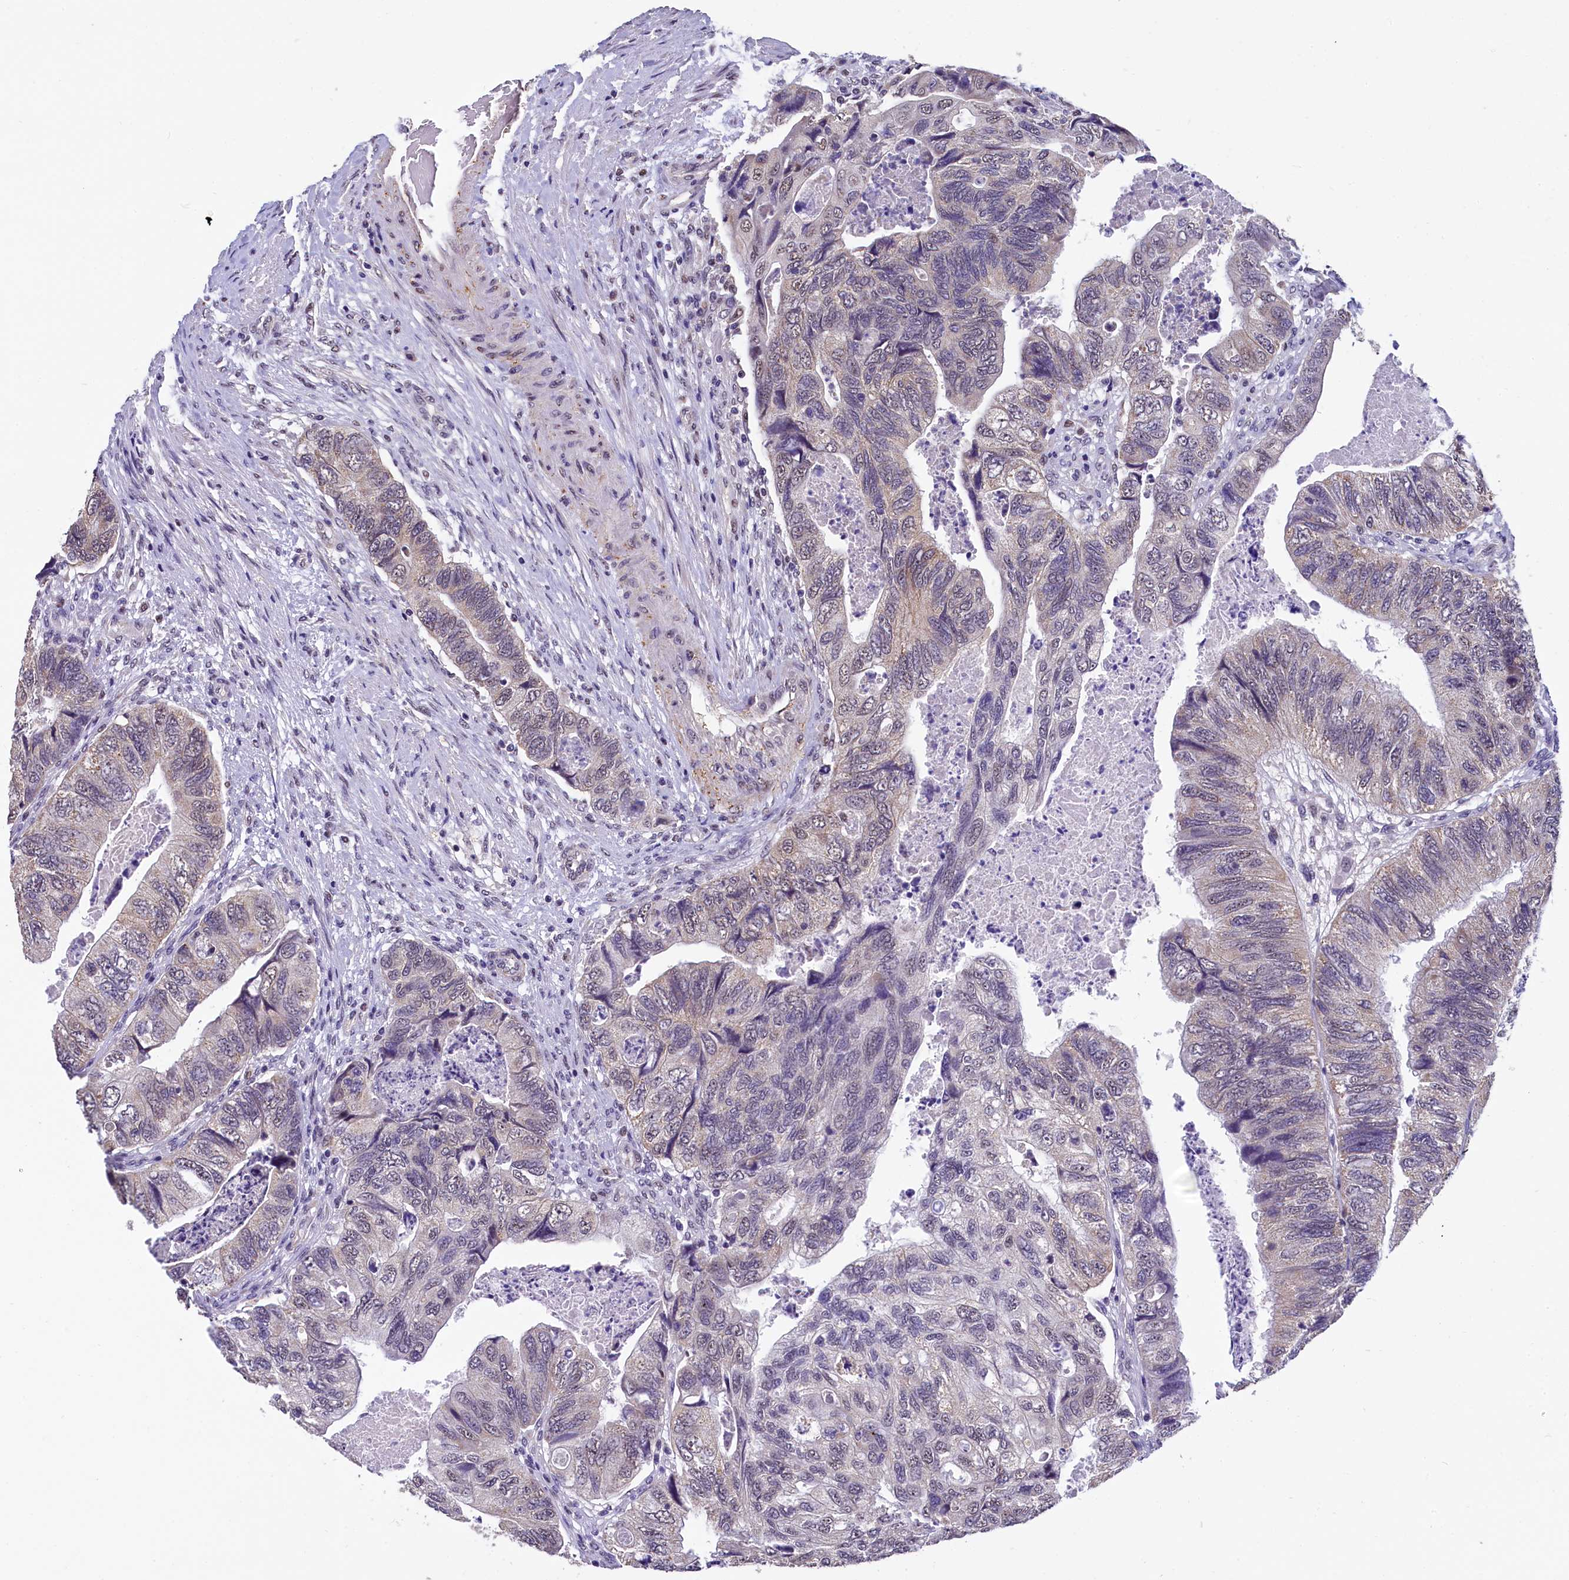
{"staining": {"intensity": "weak", "quantity": "<25%", "location": "nuclear"}, "tissue": "colorectal cancer", "cell_type": "Tumor cells", "image_type": "cancer", "snomed": [{"axis": "morphology", "description": "Adenocarcinoma, NOS"}, {"axis": "topography", "description": "Rectum"}], "caption": "Tumor cells are negative for brown protein staining in colorectal adenocarcinoma. (DAB (3,3'-diaminobenzidine) immunohistochemistry, high magnification).", "gene": "HECTD4", "patient": {"sex": "male", "age": 63}}